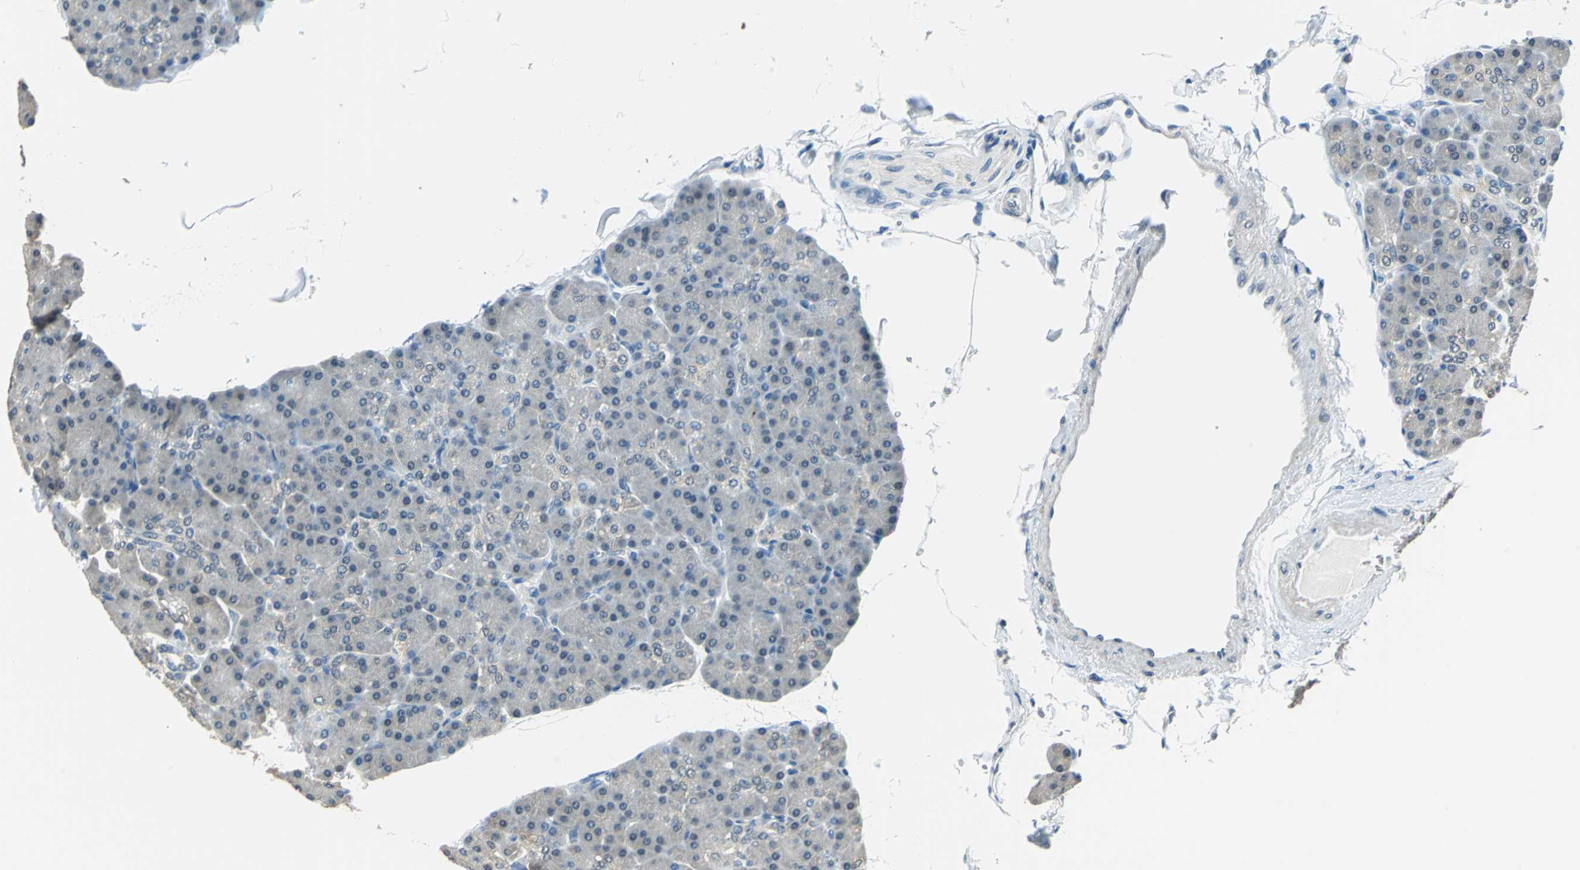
{"staining": {"intensity": "weak", "quantity": "25%-75%", "location": "cytoplasmic/membranous"}, "tissue": "pancreas", "cell_type": "Exocrine glandular cells", "image_type": "normal", "snomed": [{"axis": "morphology", "description": "Normal tissue, NOS"}, {"axis": "topography", "description": "Pancreas"}], "caption": "Brown immunohistochemical staining in normal pancreas displays weak cytoplasmic/membranous expression in about 25%-75% of exocrine glandular cells.", "gene": "FKBP4", "patient": {"sex": "female", "age": 43}}